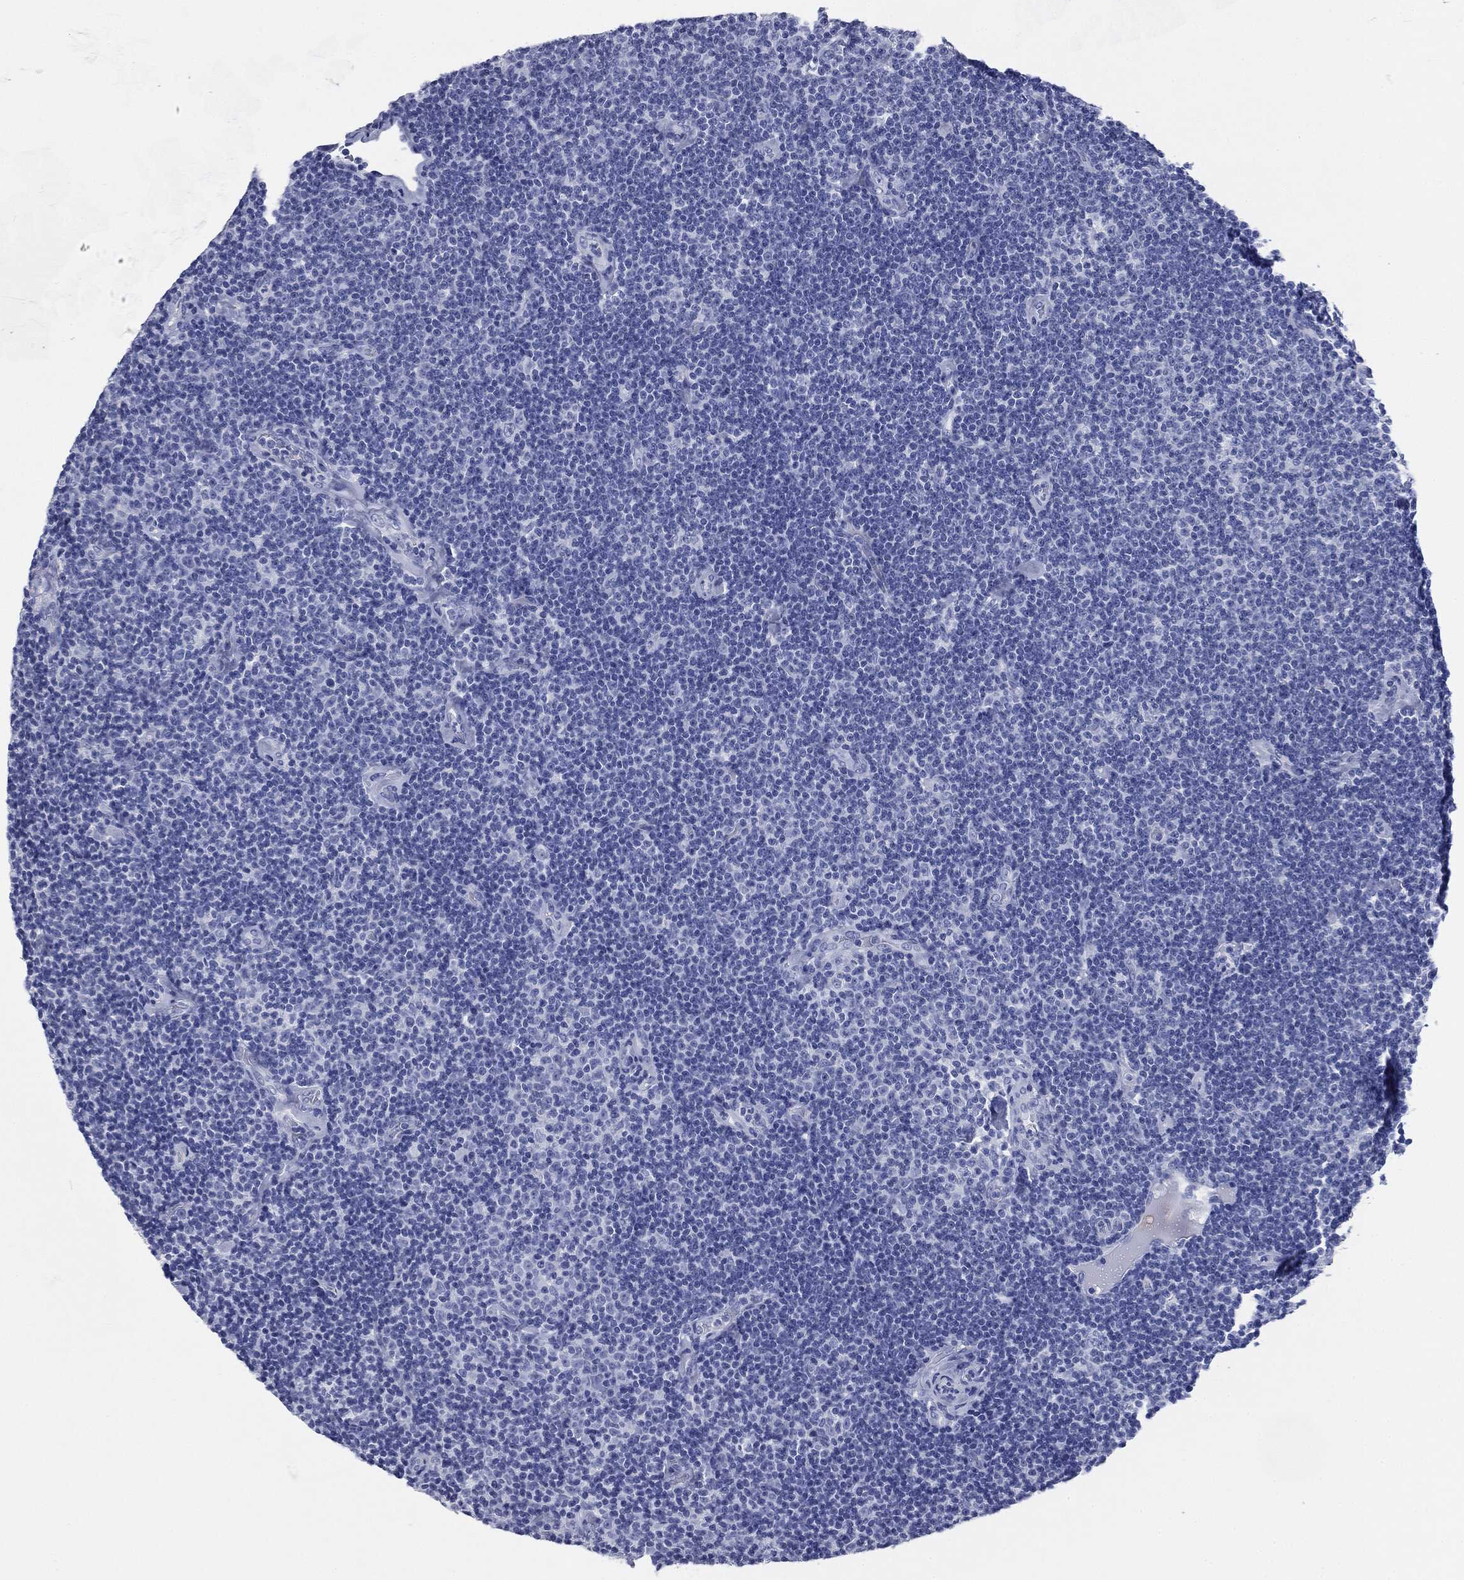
{"staining": {"intensity": "negative", "quantity": "none", "location": "none"}, "tissue": "lymphoma", "cell_type": "Tumor cells", "image_type": "cancer", "snomed": [{"axis": "morphology", "description": "Malignant lymphoma, non-Hodgkin's type, Low grade"}, {"axis": "topography", "description": "Lymph node"}], "caption": "This is an immunohistochemistry micrograph of malignant lymphoma, non-Hodgkin's type (low-grade). There is no expression in tumor cells.", "gene": "ATP2A1", "patient": {"sex": "male", "age": 81}}